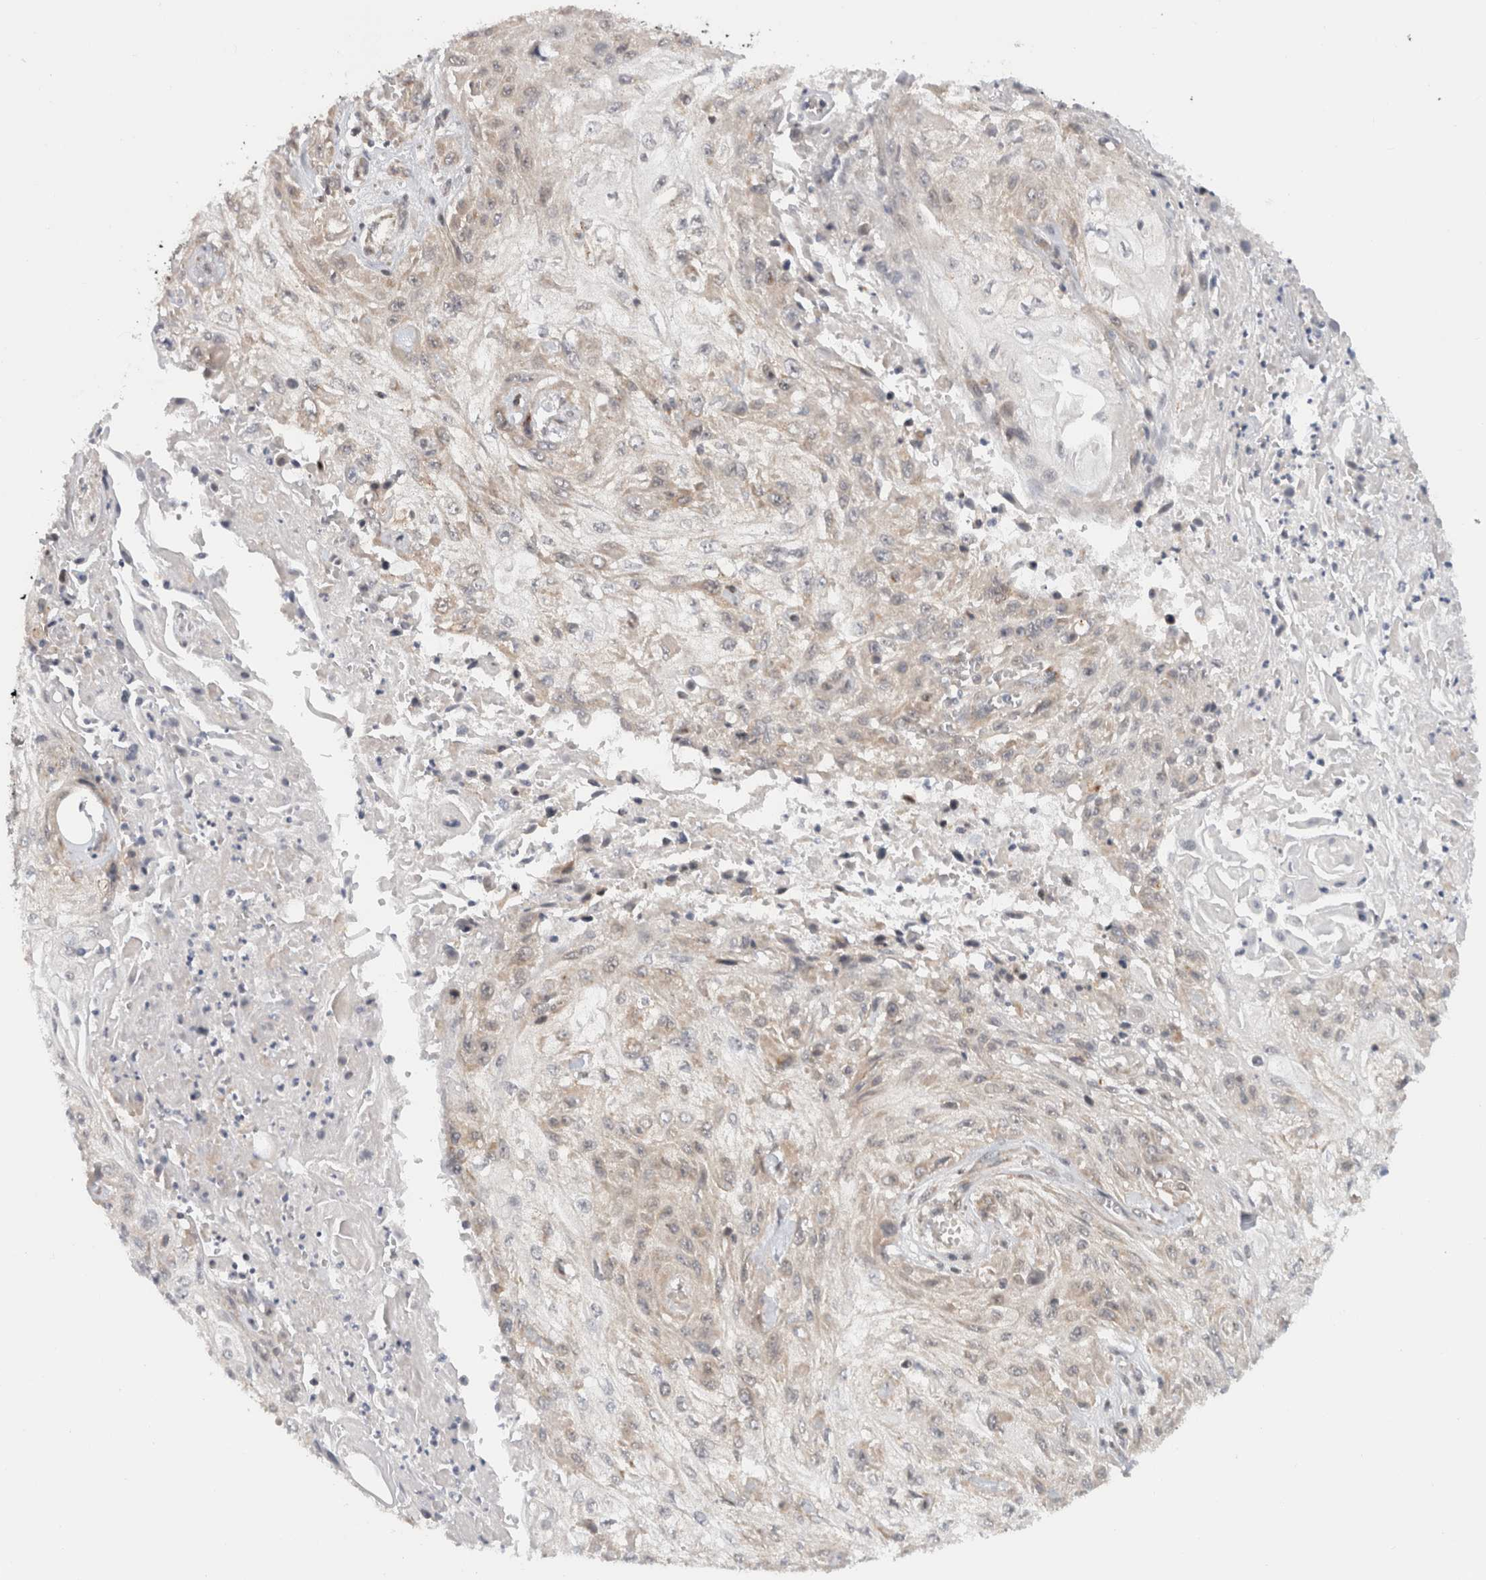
{"staining": {"intensity": "weak", "quantity": "<25%", "location": "cytoplasmic/membranous"}, "tissue": "skin cancer", "cell_type": "Tumor cells", "image_type": "cancer", "snomed": [{"axis": "morphology", "description": "Squamous cell carcinoma, NOS"}, {"axis": "morphology", "description": "Squamous cell carcinoma, metastatic, NOS"}, {"axis": "topography", "description": "Skin"}, {"axis": "topography", "description": "Lymph node"}], "caption": "An immunohistochemistry histopathology image of skin cancer is shown. There is no staining in tumor cells of skin cancer.", "gene": "CMC2", "patient": {"sex": "male", "age": 75}}